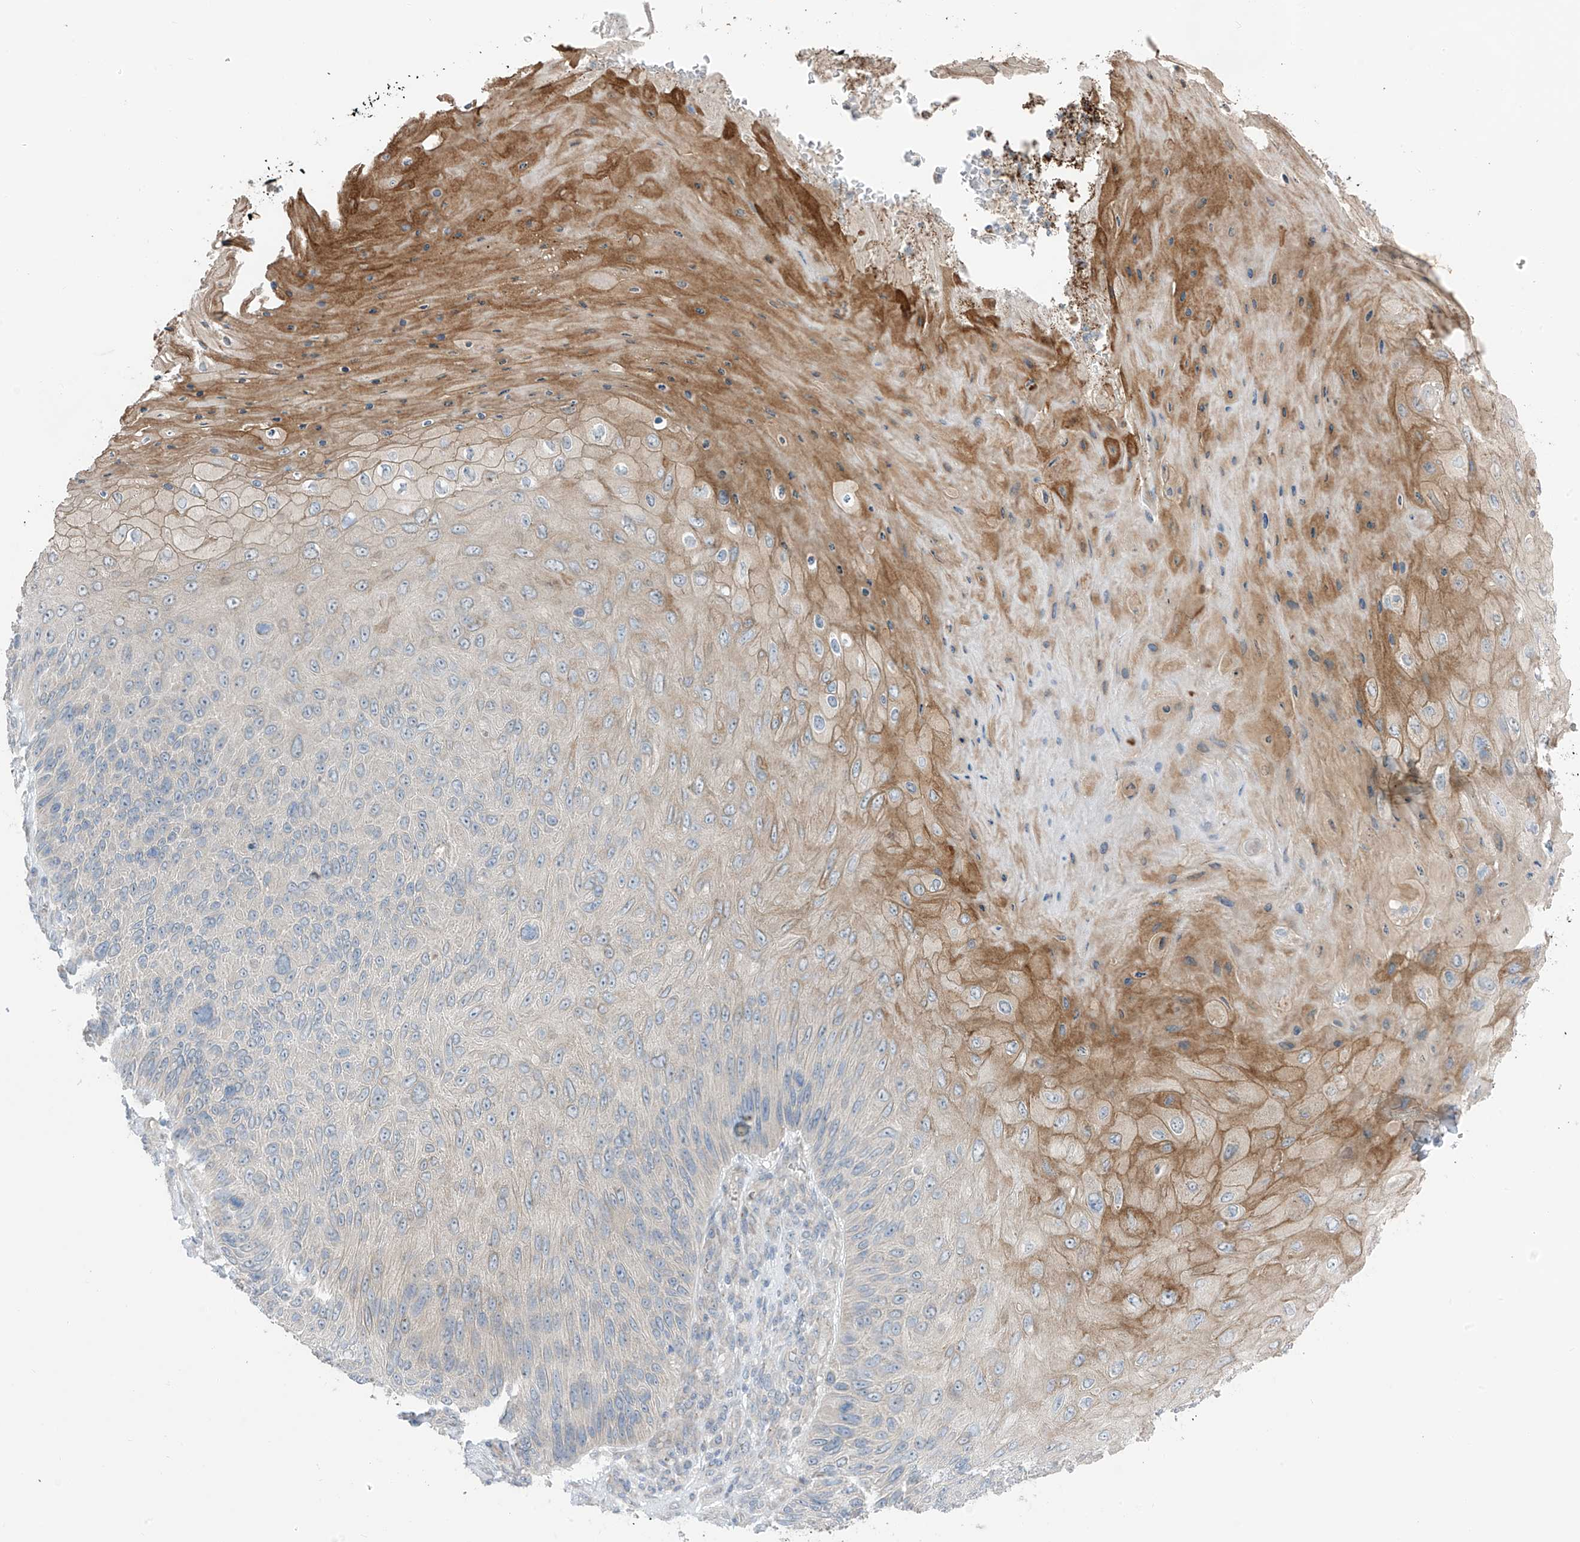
{"staining": {"intensity": "weak", "quantity": "<25%", "location": "cytoplasmic/membranous"}, "tissue": "skin cancer", "cell_type": "Tumor cells", "image_type": "cancer", "snomed": [{"axis": "morphology", "description": "Squamous cell carcinoma, NOS"}, {"axis": "topography", "description": "Skin"}], "caption": "DAB immunohistochemical staining of human skin cancer (squamous cell carcinoma) reveals no significant positivity in tumor cells.", "gene": "NALCN", "patient": {"sex": "female", "age": 88}}